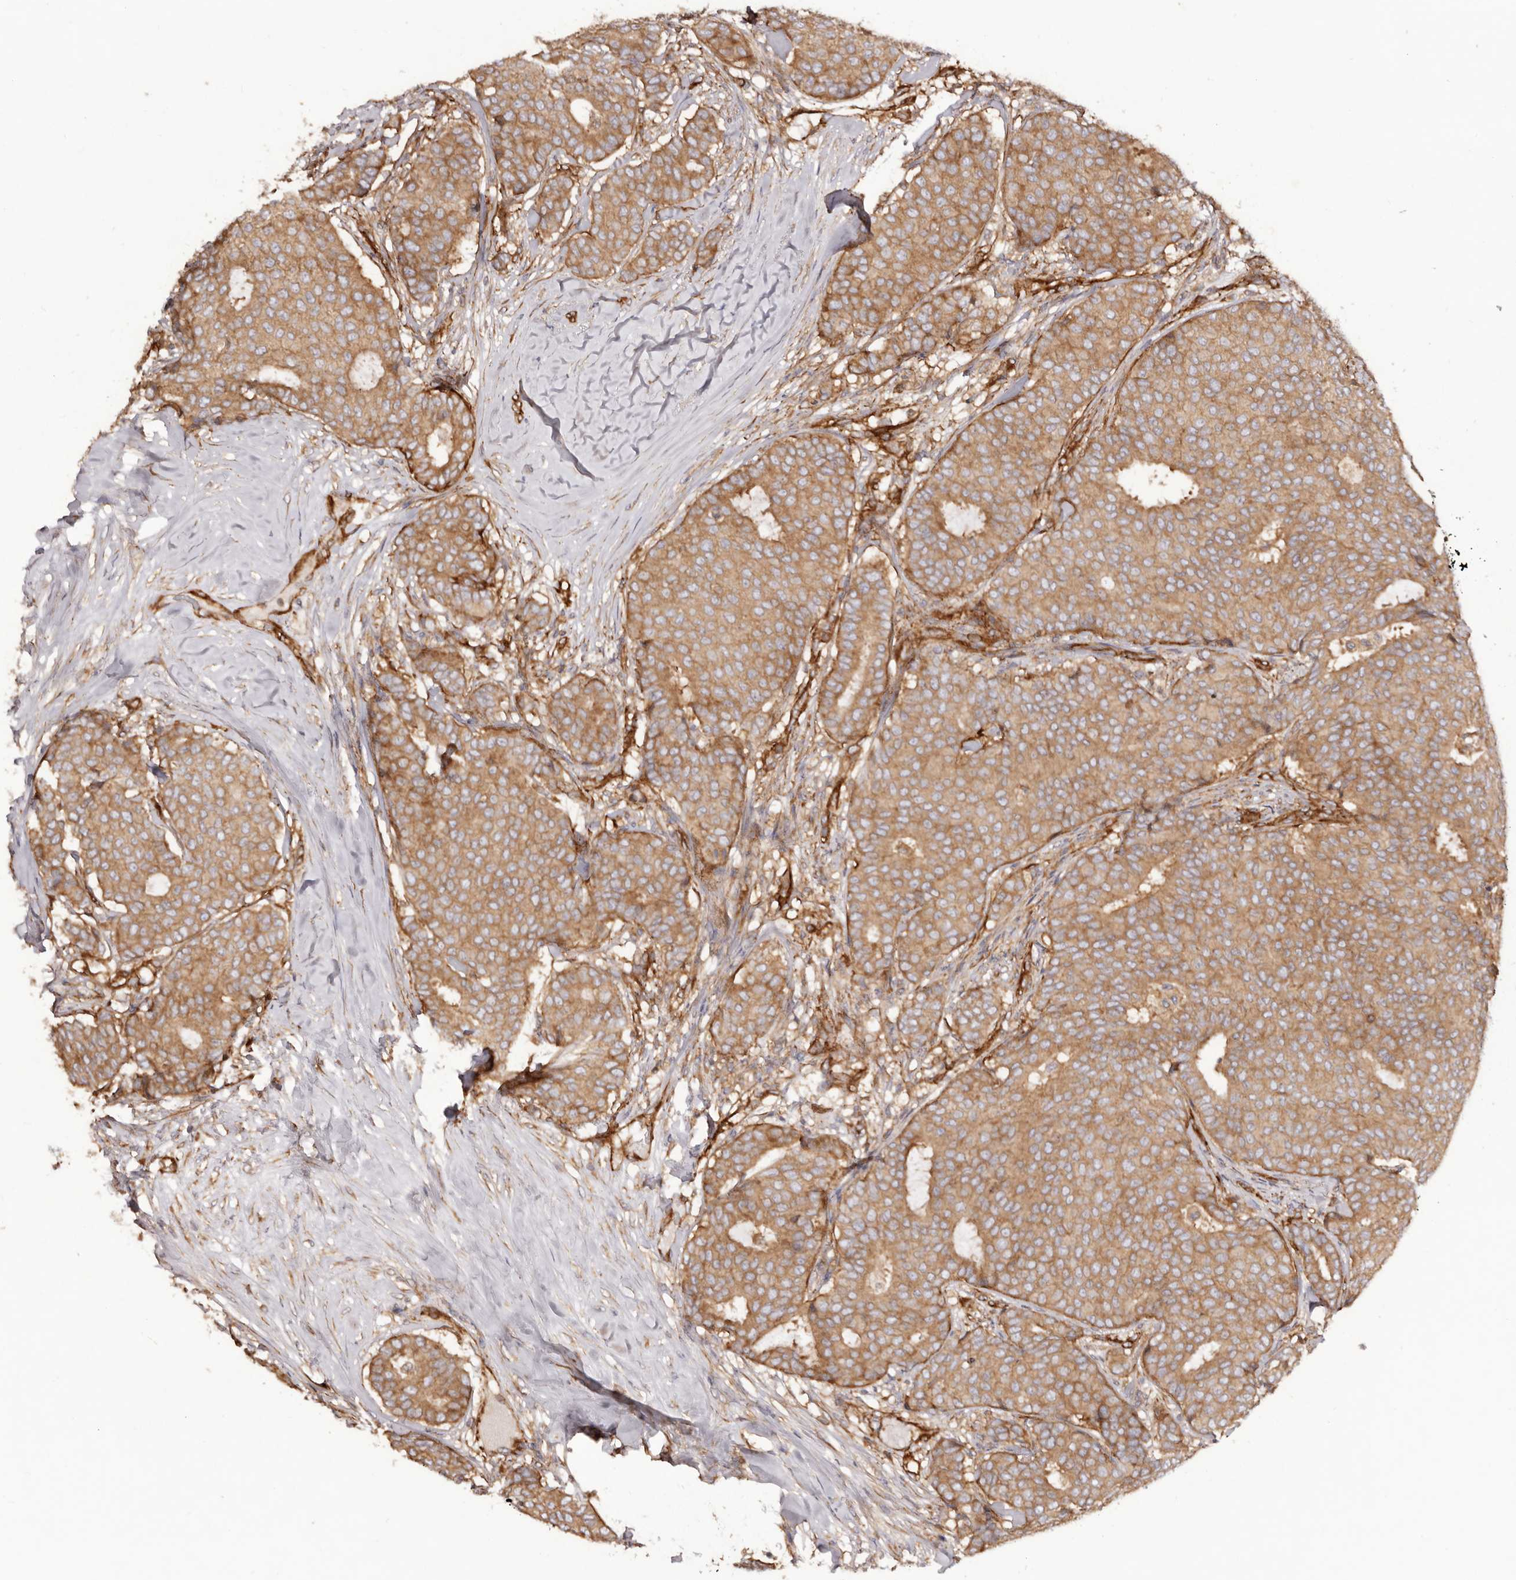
{"staining": {"intensity": "moderate", "quantity": ">75%", "location": "cytoplasmic/membranous"}, "tissue": "breast cancer", "cell_type": "Tumor cells", "image_type": "cancer", "snomed": [{"axis": "morphology", "description": "Duct carcinoma"}, {"axis": "topography", "description": "Breast"}], "caption": "DAB immunohistochemical staining of human breast intraductal carcinoma displays moderate cytoplasmic/membranous protein staining in about >75% of tumor cells.", "gene": "RPS6", "patient": {"sex": "female", "age": 75}}